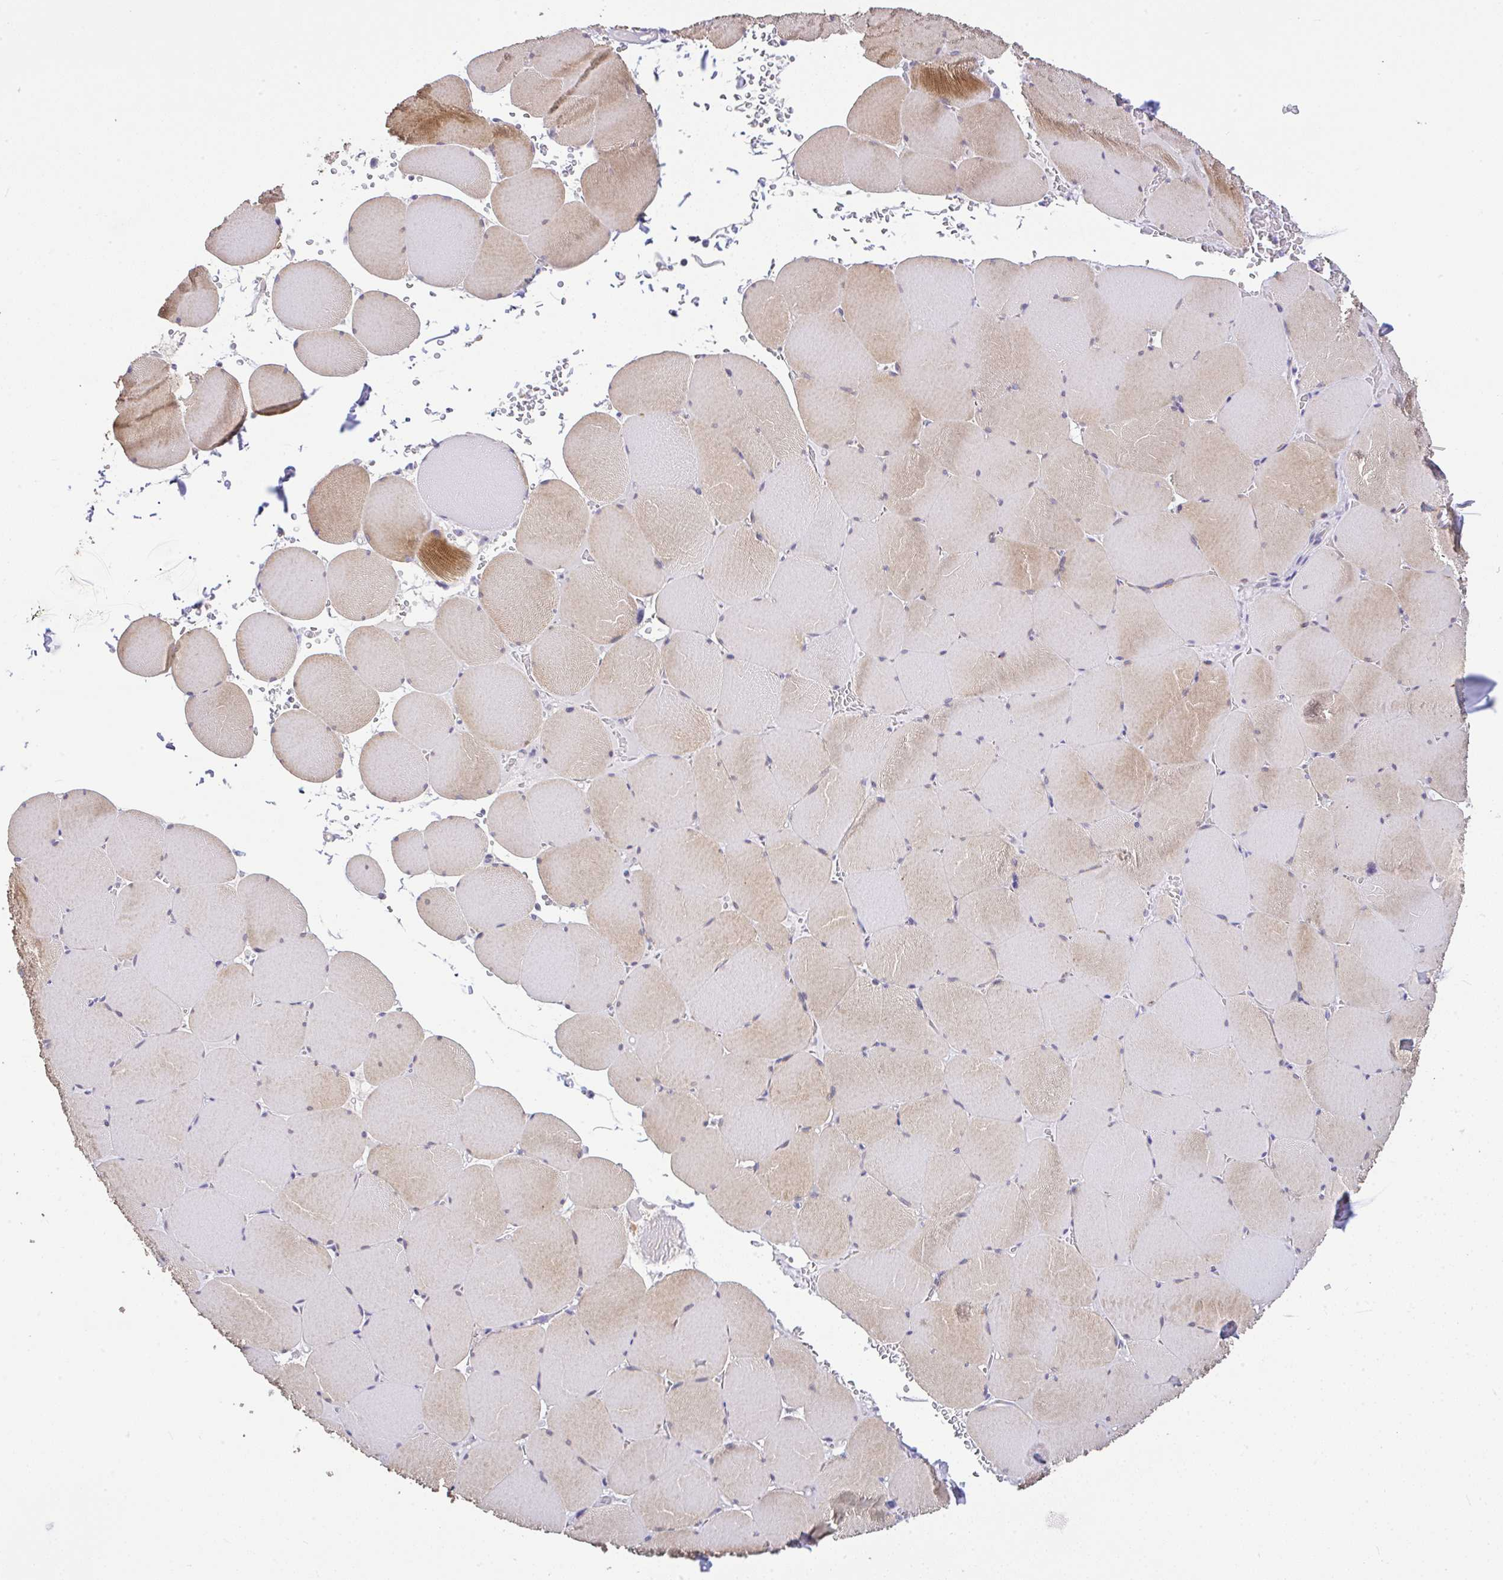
{"staining": {"intensity": "moderate", "quantity": "25%-75%", "location": "cytoplasmic/membranous"}, "tissue": "skeletal muscle", "cell_type": "Myocytes", "image_type": "normal", "snomed": [{"axis": "morphology", "description": "Normal tissue, NOS"}, {"axis": "topography", "description": "Skeletal muscle"}, {"axis": "topography", "description": "Head-Neck"}], "caption": "IHC photomicrograph of unremarkable skeletal muscle: skeletal muscle stained using immunohistochemistry displays medium levels of moderate protein expression localized specifically in the cytoplasmic/membranous of myocytes, appearing as a cytoplasmic/membranous brown color.", "gene": "CTU1", "patient": {"sex": "male", "age": 66}}